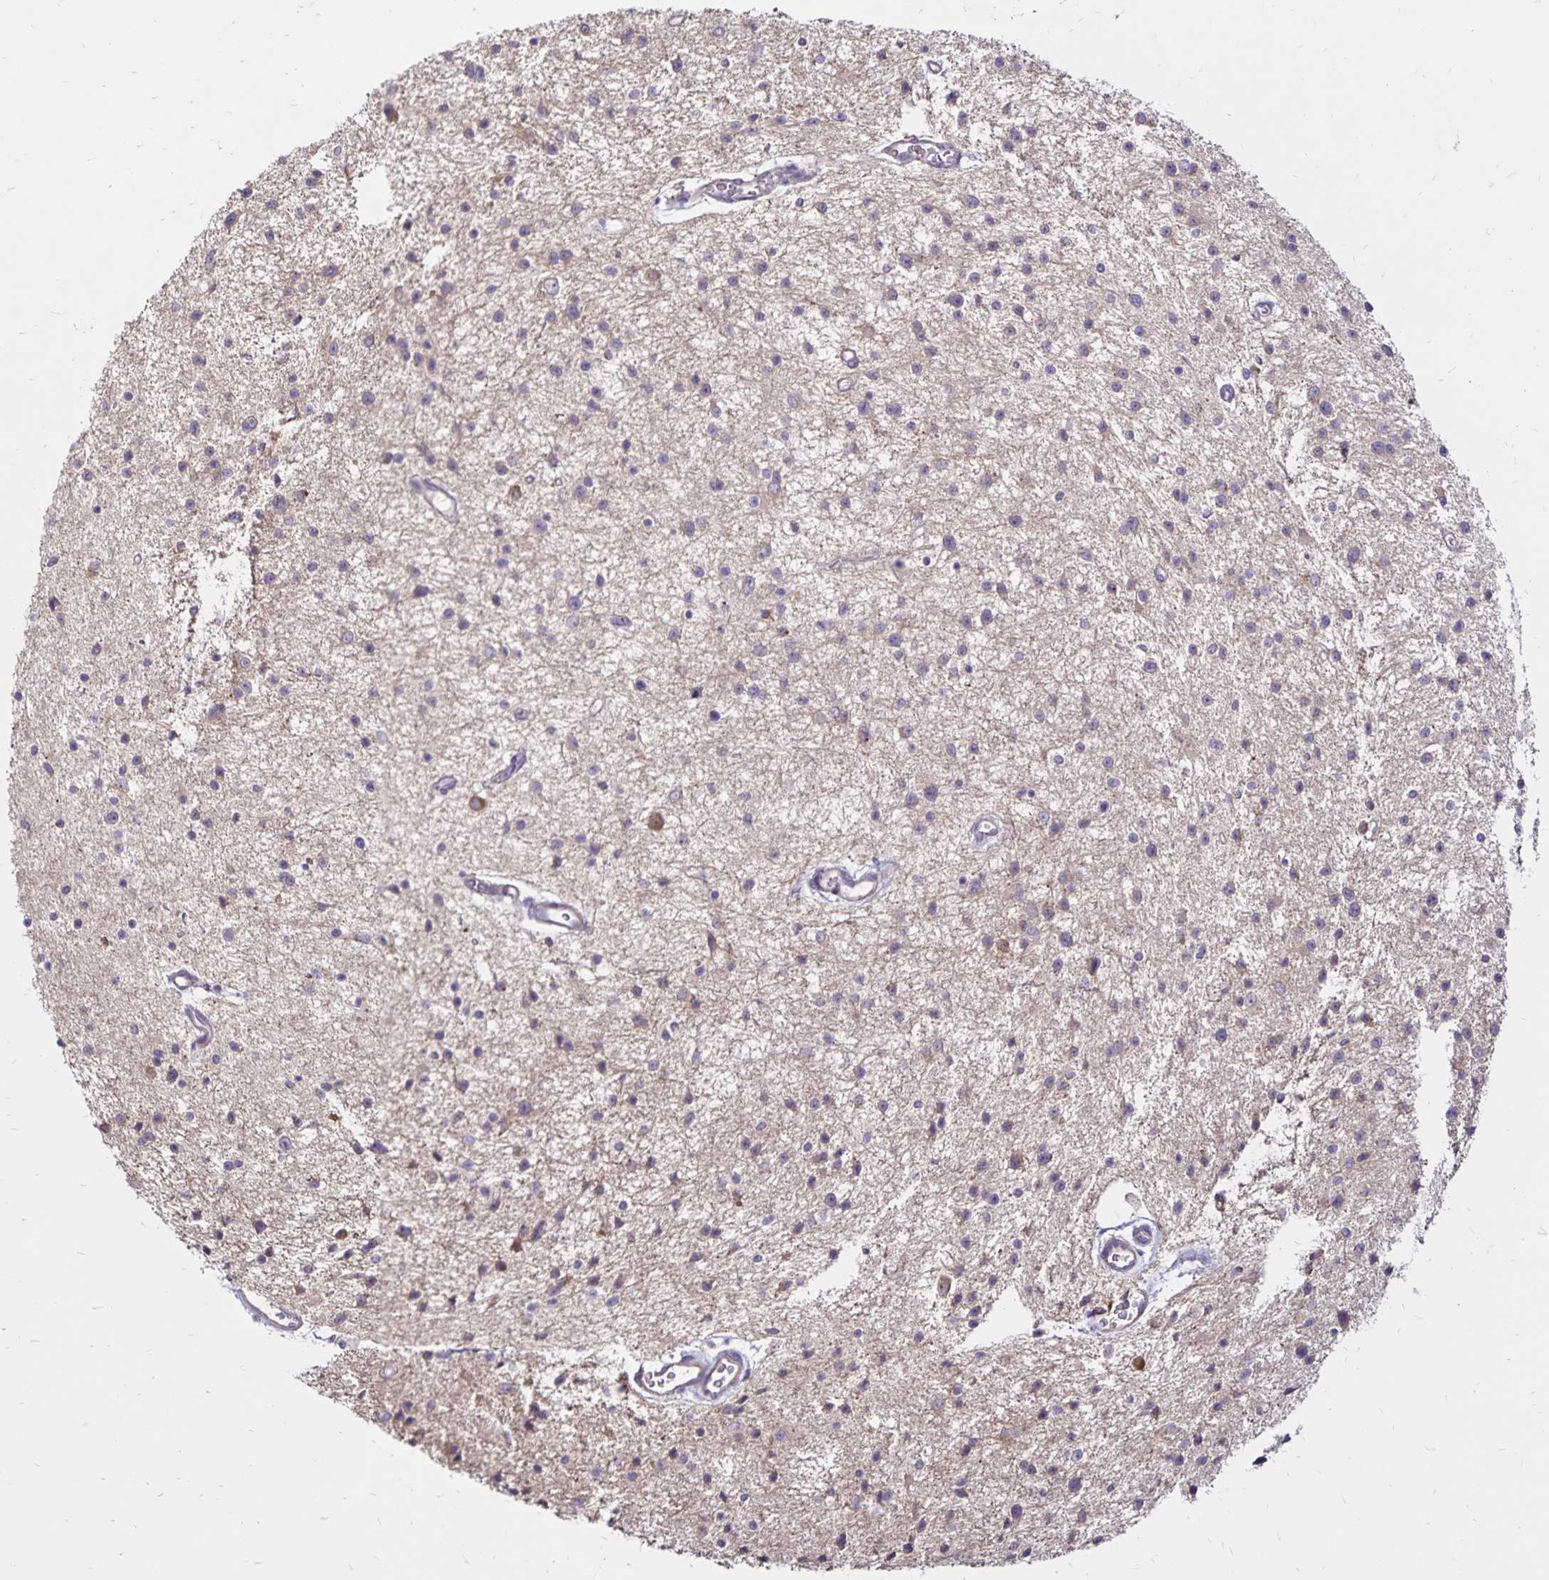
{"staining": {"intensity": "negative", "quantity": "none", "location": "none"}, "tissue": "glioma", "cell_type": "Tumor cells", "image_type": "cancer", "snomed": [{"axis": "morphology", "description": "Glioma, malignant, Low grade"}, {"axis": "topography", "description": "Brain"}], "caption": "Immunohistochemistry of glioma shows no expression in tumor cells.", "gene": "FSD1", "patient": {"sex": "male", "age": 43}}